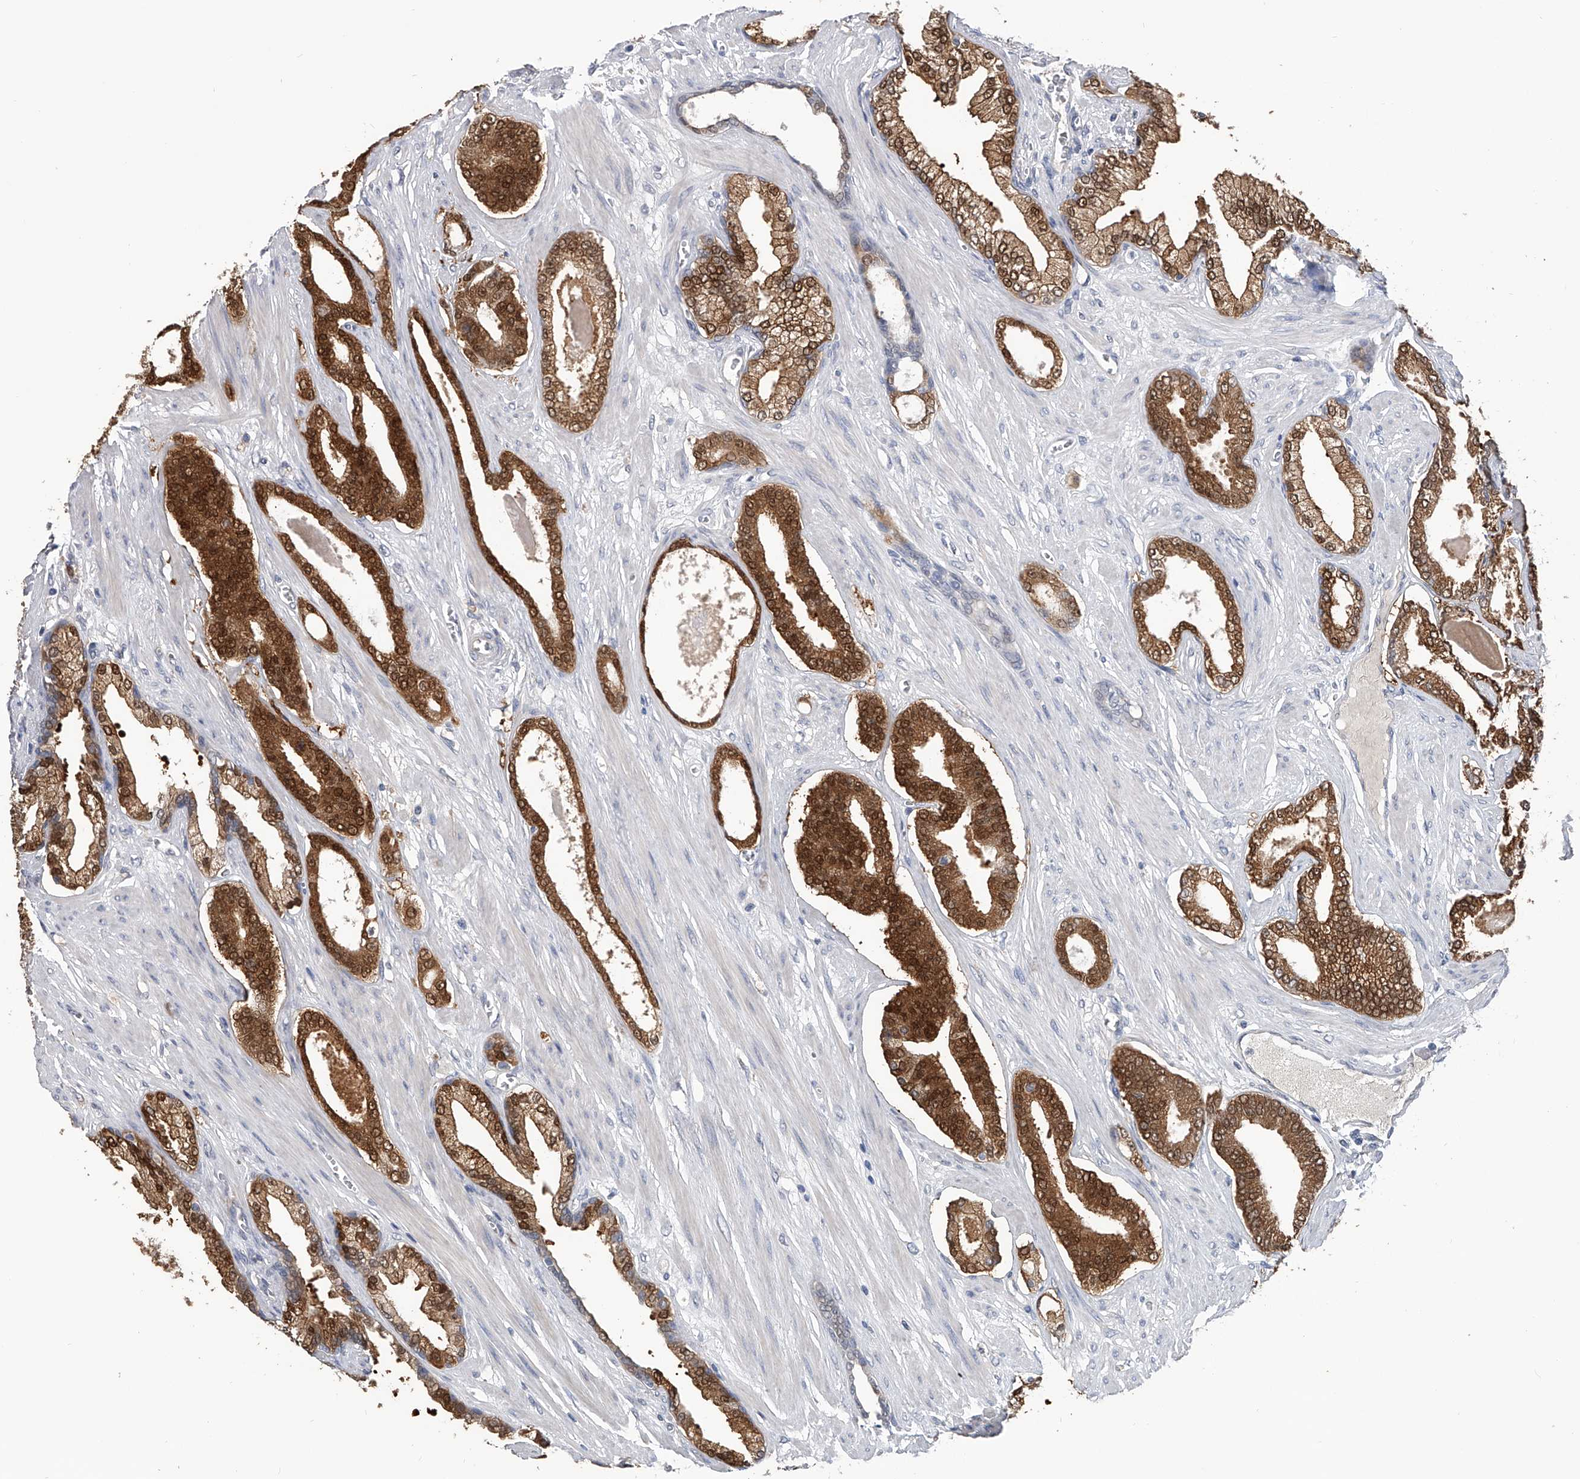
{"staining": {"intensity": "strong", "quantity": ">75%", "location": "cytoplasmic/membranous,nuclear"}, "tissue": "prostate cancer", "cell_type": "Tumor cells", "image_type": "cancer", "snomed": [{"axis": "morphology", "description": "Adenocarcinoma, Low grade"}, {"axis": "topography", "description": "Prostate"}], "caption": "Protein expression analysis of low-grade adenocarcinoma (prostate) displays strong cytoplasmic/membranous and nuclear positivity in approximately >75% of tumor cells.", "gene": "PGM3", "patient": {"sex": "male", "age": 70}}